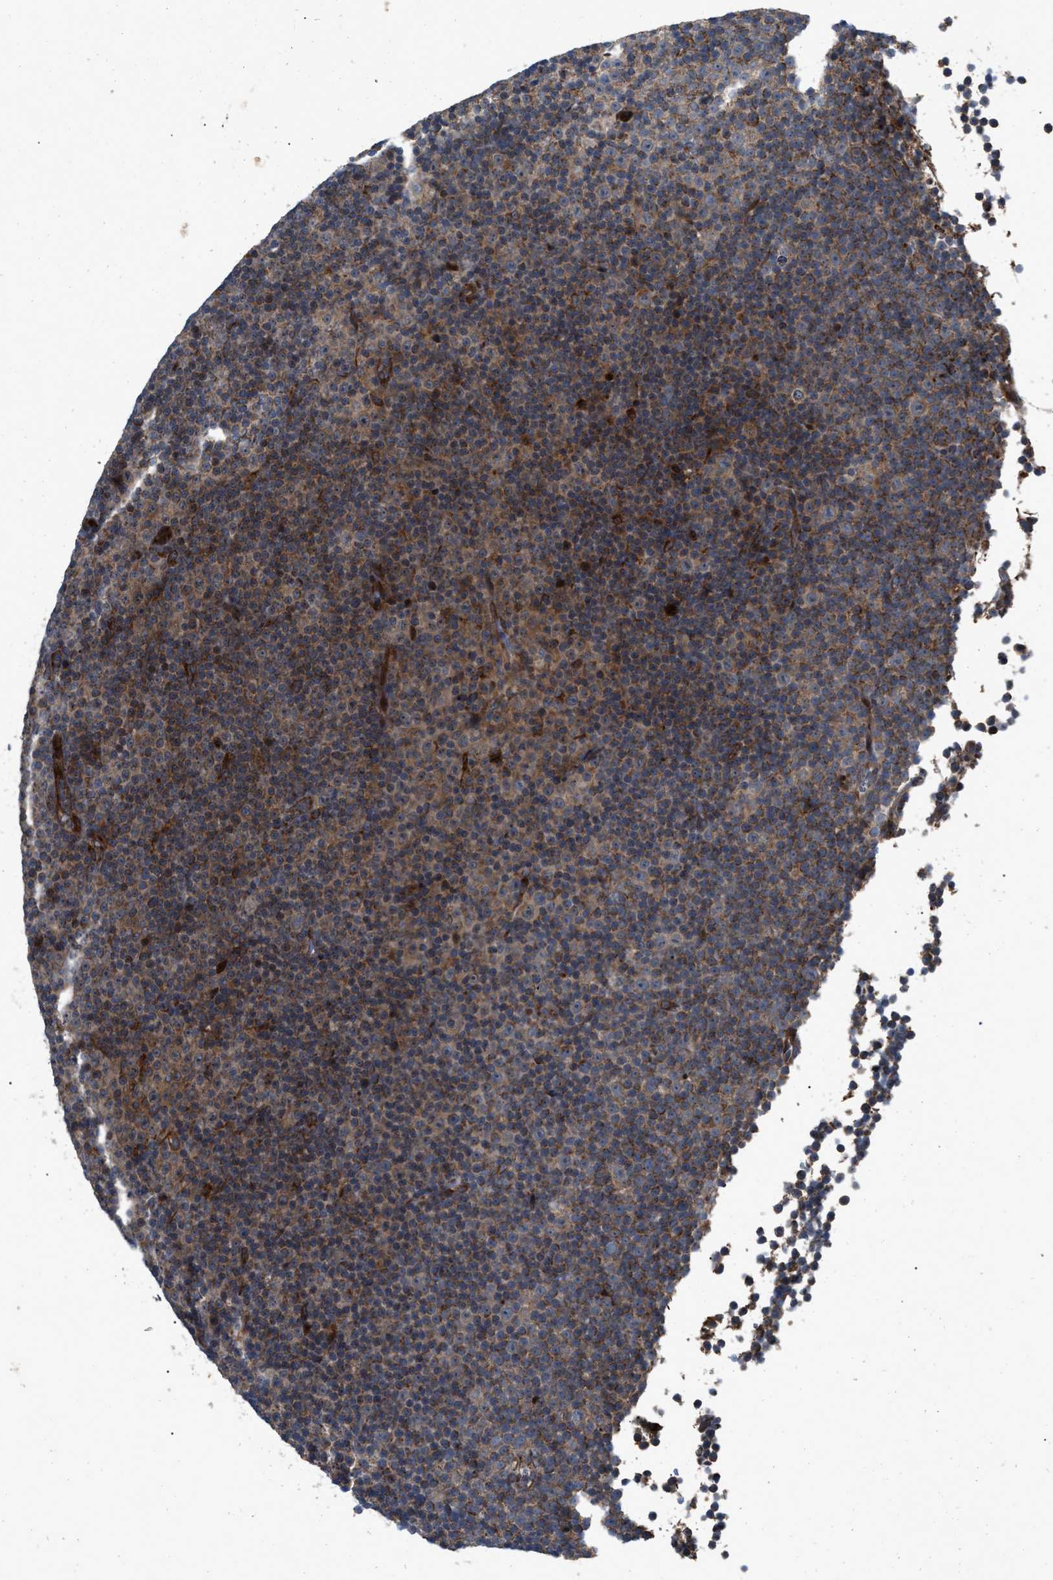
{"staining": {"intensity": "moderate", "quantity": "25%-75%", "location": "cytoplasmic/membranous"}, "tissue": "lymphoma", "cell_type": "Tumor cells", "image_type": "cancer", "snomed": [{"axis": "morphology", "description": "Malignant lymphoma, non-Hodgkin's type, Low grade"}, {"axis": "topography", "description": "Lymph node"}], "caption": "This is a histology image of immunohistochemistry staining of lymphoma, which shows moderate staining in the cytoplasmic/membranous of tumor cells.", "gene": "AP3M2", "patient": {"sex": "female", "age": 67}}